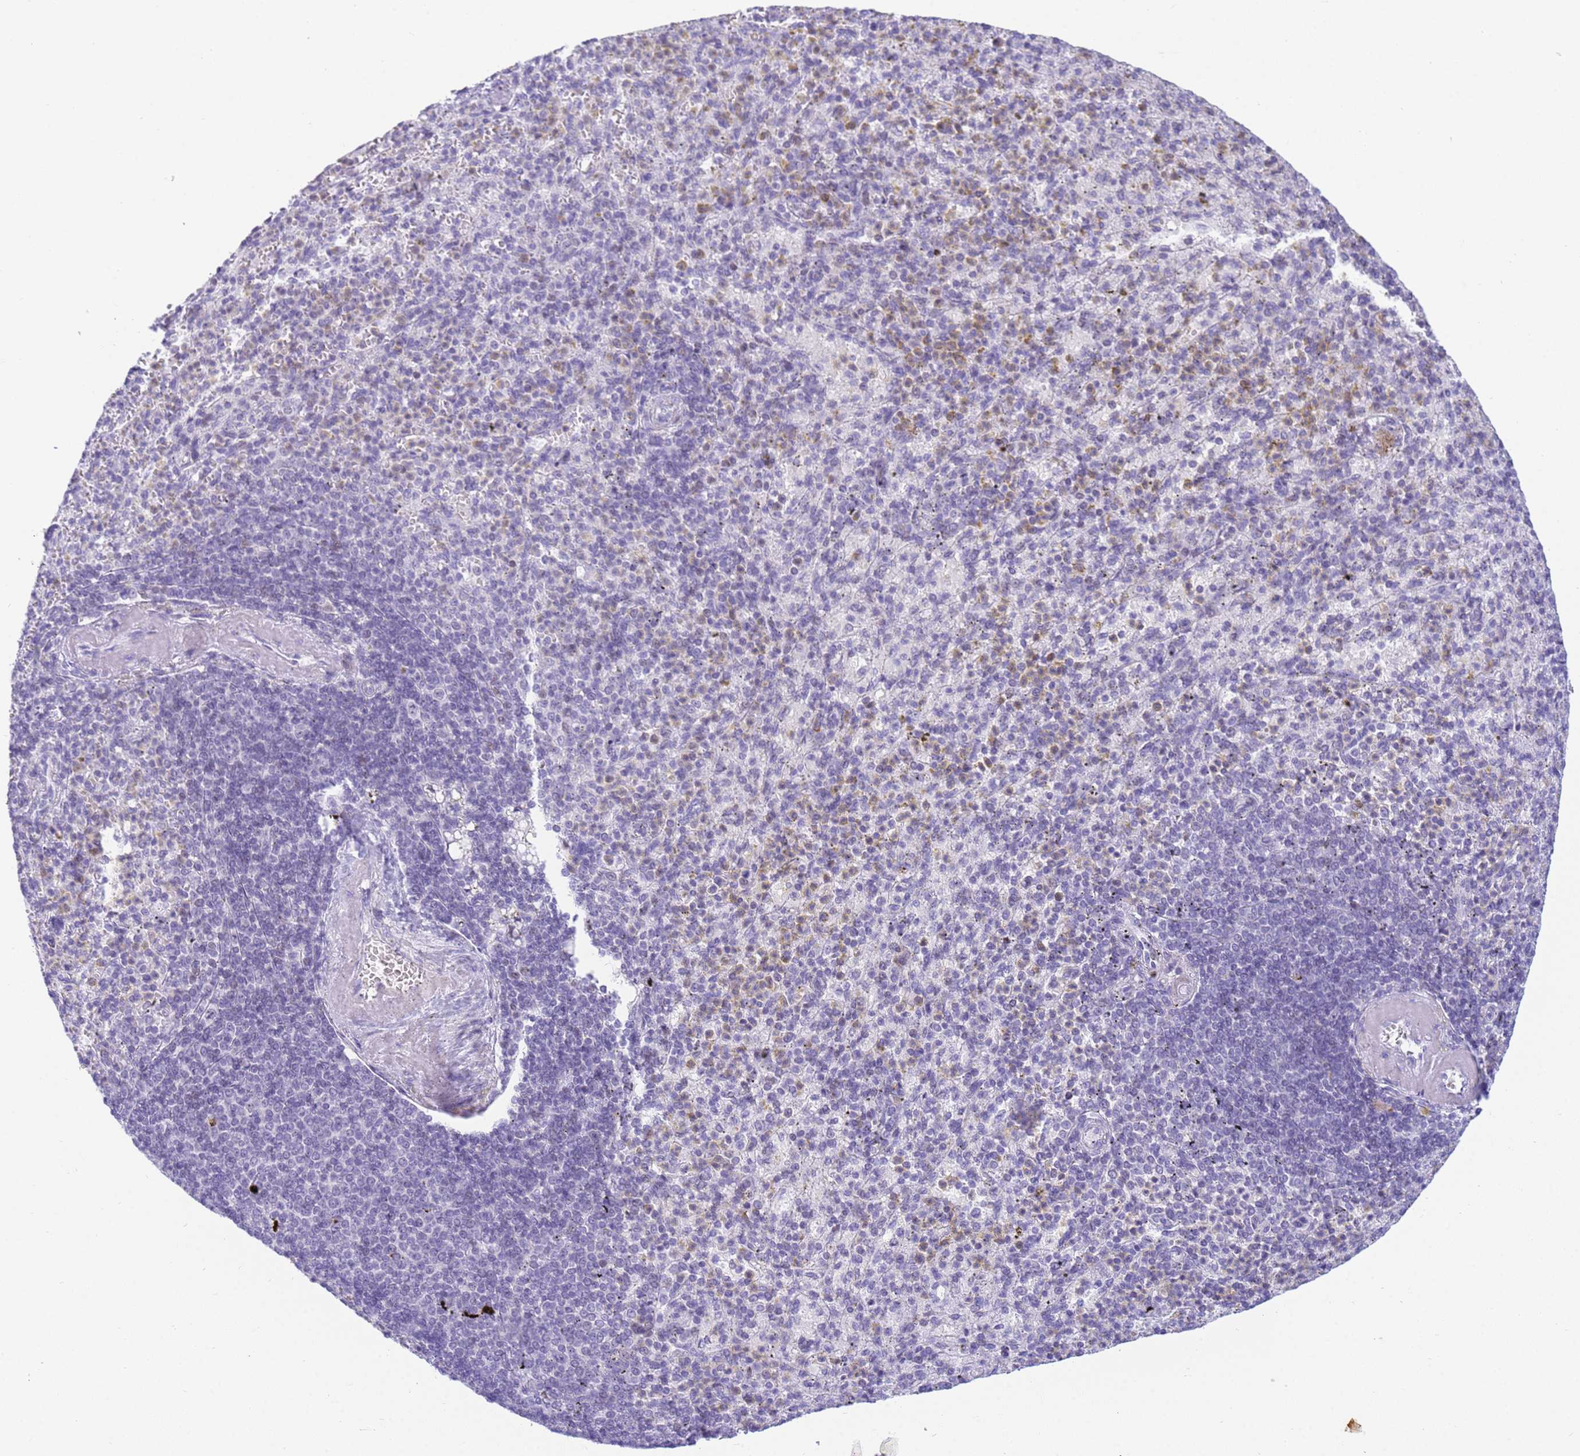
{"staining": {"intensity": "negative", "quantity": "none", "location": "none"}, "tissue": "spleen", "cell_type": "Cells in red pulp", "image_type": "normal", "snomed": [{"axis": "morphology", "description": "Normal tissue, NOS"}, {"axis": "topography", "description": "Spleen"}], "caption": "An immunohistochemistry (IHC) image of benign spleen is shown. There is no staining in cells in red pulp of spleen.", "gene": "SNX20", "patient": {"sex": "female", "age": 74}}